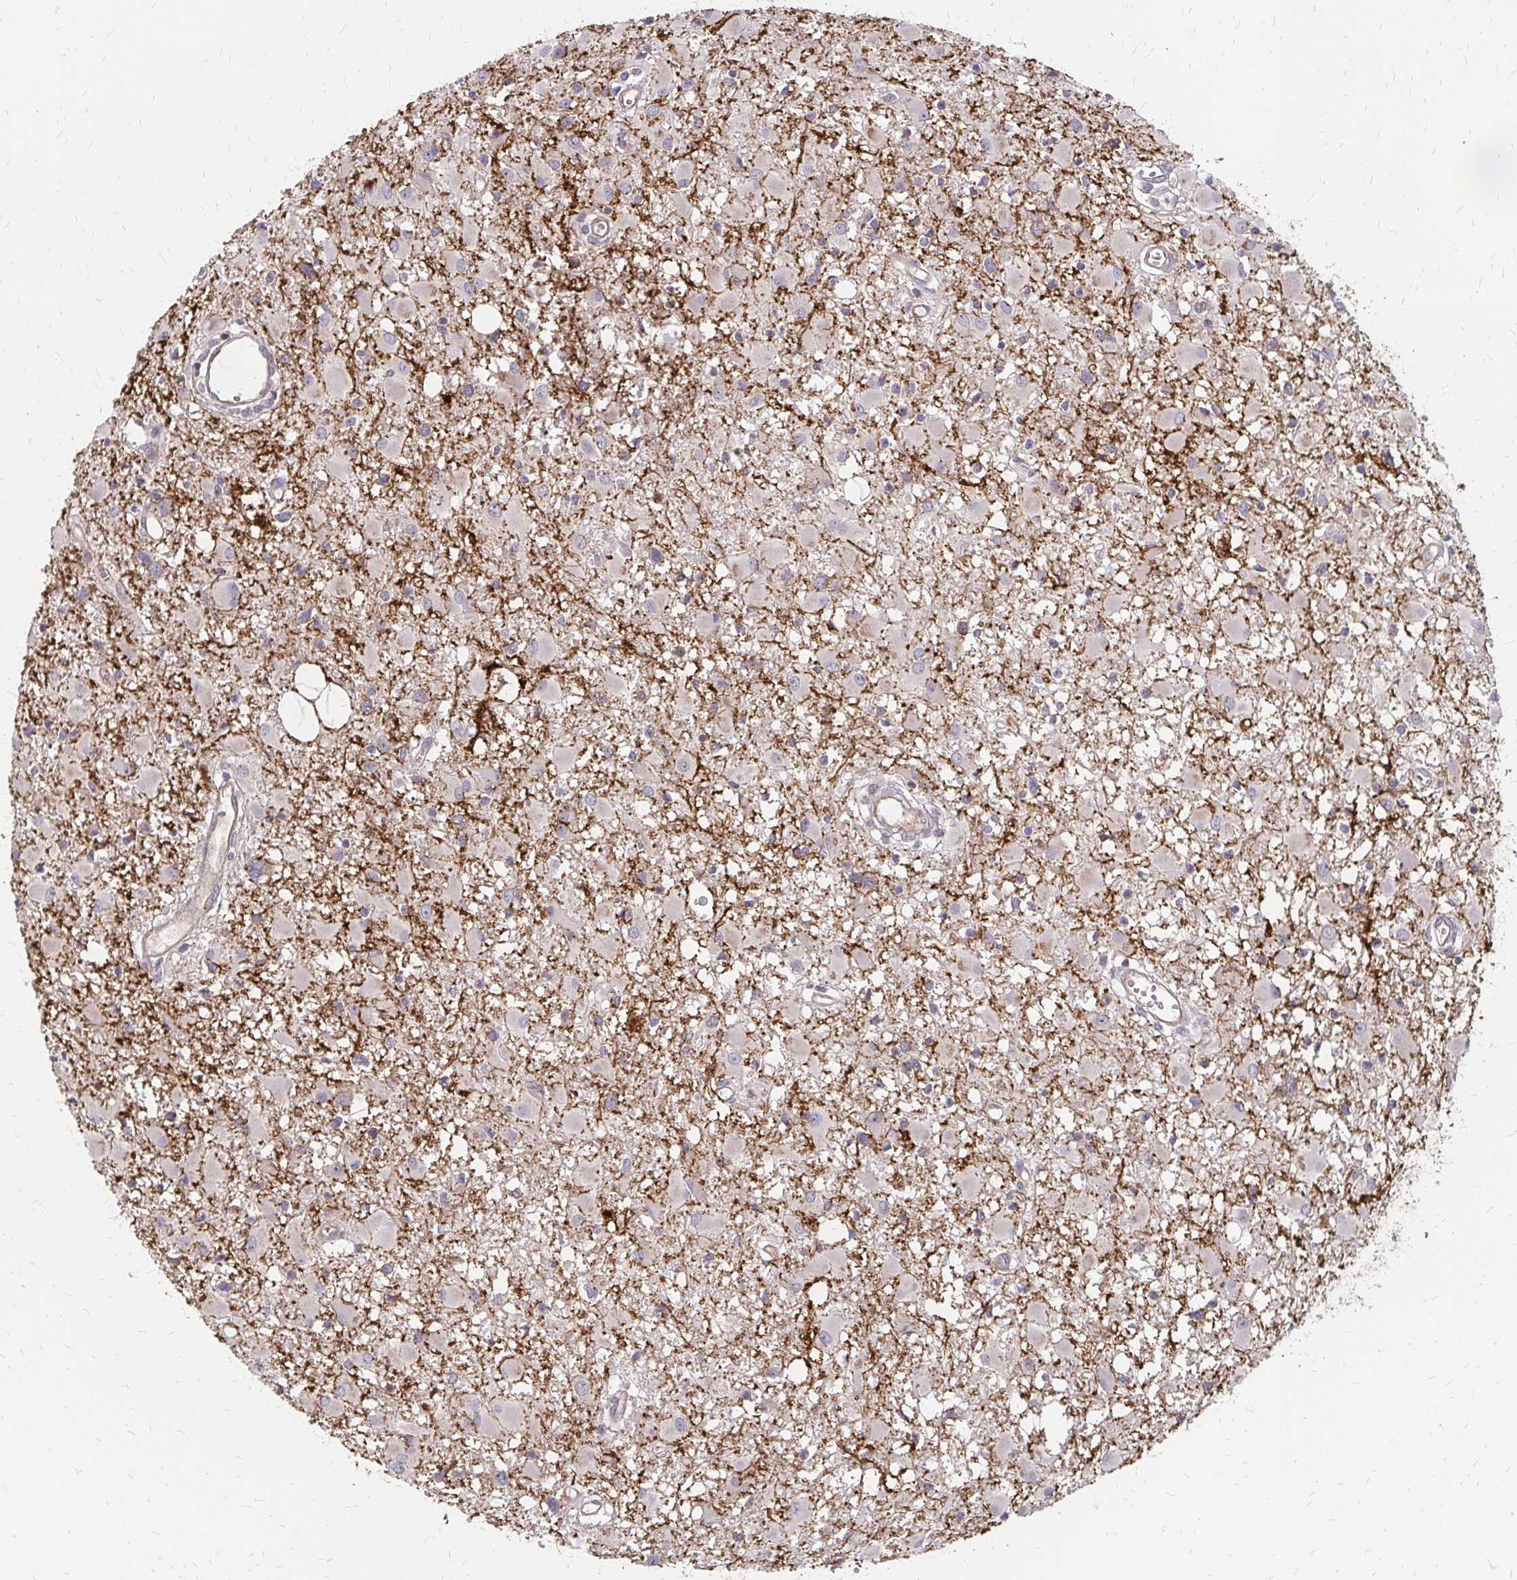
{"staining": {"intensity": "negative", "quantity": "none", "location": "none"}, "tissue": "glioma", "cell_type": "Tumor cells", "image_type": "cancer", "snomed": [{"axis": "morphology", "description": "Glioma, malignant, High grade"}, {"axis": "topography", "description": "Brain"}], "caption": "Glioma stained for a protein using immunohistochemistry (IHC) exhibits no staining tumor cells.", "gene": "ZNF383", "patient": {"sex": "male", "age": 54}}